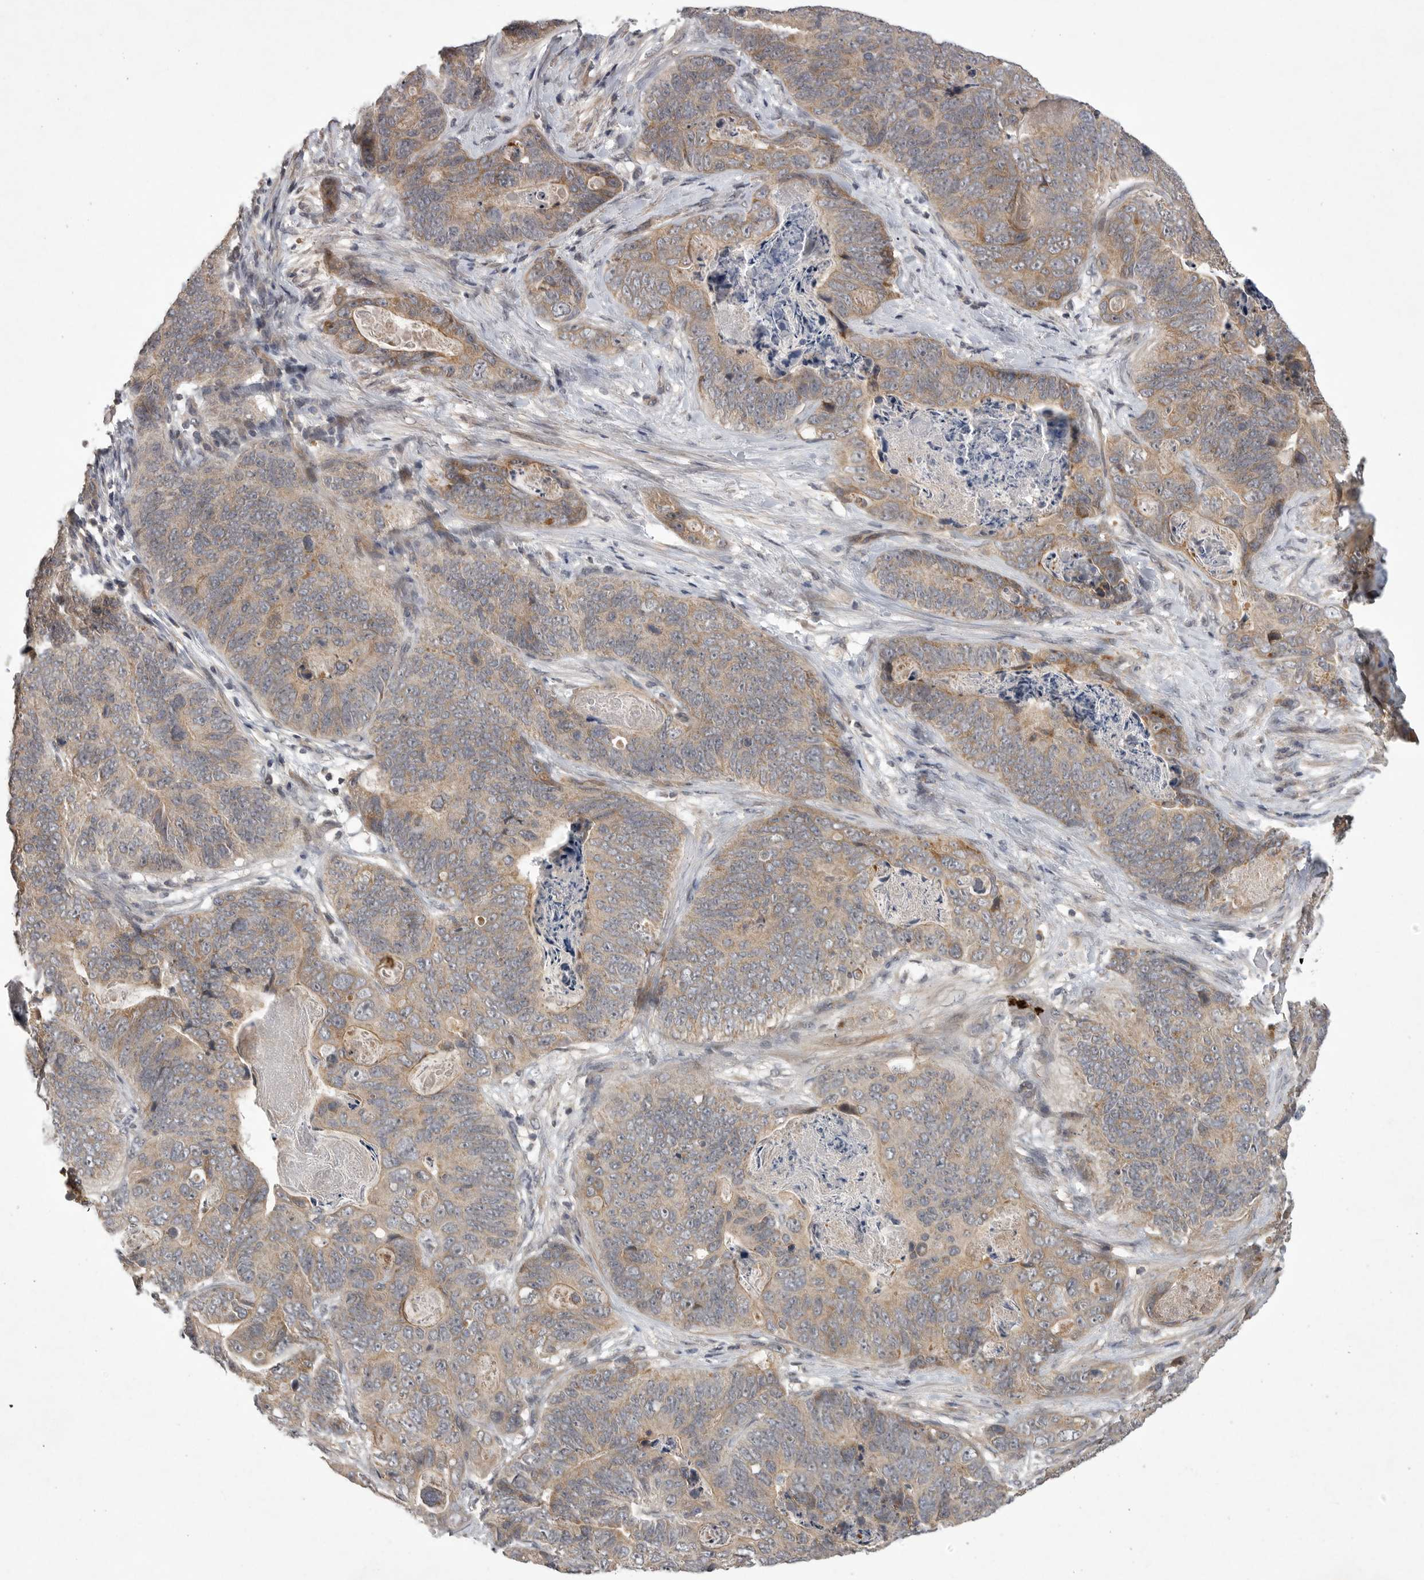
{"staining": {"intensity": "weak", "quantity": ">75%", "location": "cytoplasmic/membranous"}, "tissue": "stomach cancer", "cell_type": "Tumor cells", "image_type": "cancer", "snomed": [{"axis": "morphology", "description": "Normal tissue, NOS"}, {"axis": "morphology", "description": "Adenocarcinoma, NOS"}, {"axis": "topography", "description": "Stomach"}], "caption": "Stomach cancer stained with a brown dye demonstrates weak cytoplasmic/membranous positive expression in approximately >75% of tumor cells.", "gene": "UBE3D", "patient": {"sex": "female", "age": 89}}